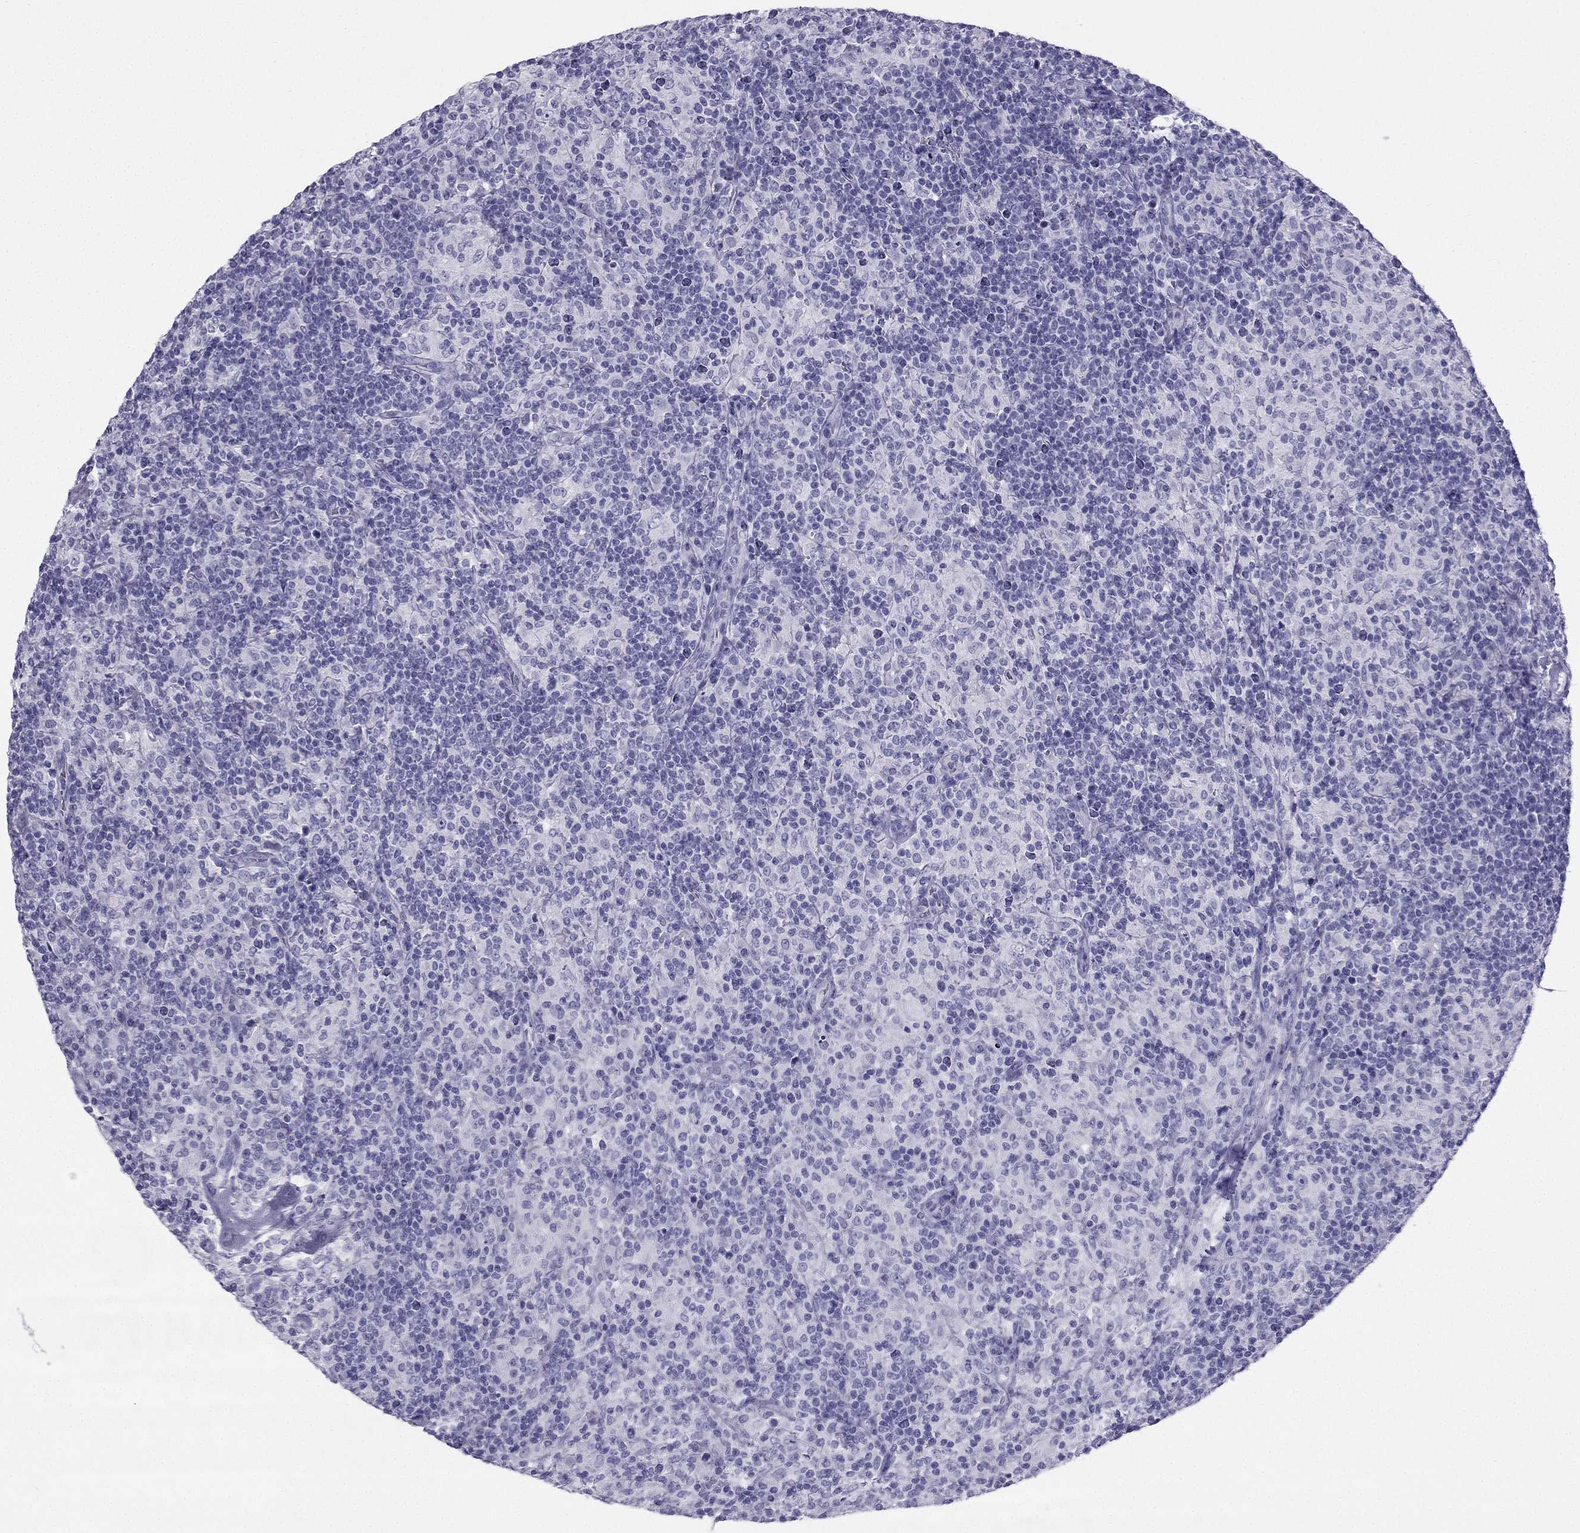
{"staining": {"intensity": "negative", "quantity": "none", "location": "none"}, "tissue": "lymphoma", "cell_type": "Tumor cells", "image_type": "cancer", "snomed": [{"axis": "morphology", "description": "Hodgkin's disease, NOS"}, {"axis": "topography", "description": "Lymph node"}], "caption": "Tumor cells are negative for protein expression in human lymphoma.", "gene": "TFF3", "patient": {"sex": "male", "age": 70}}